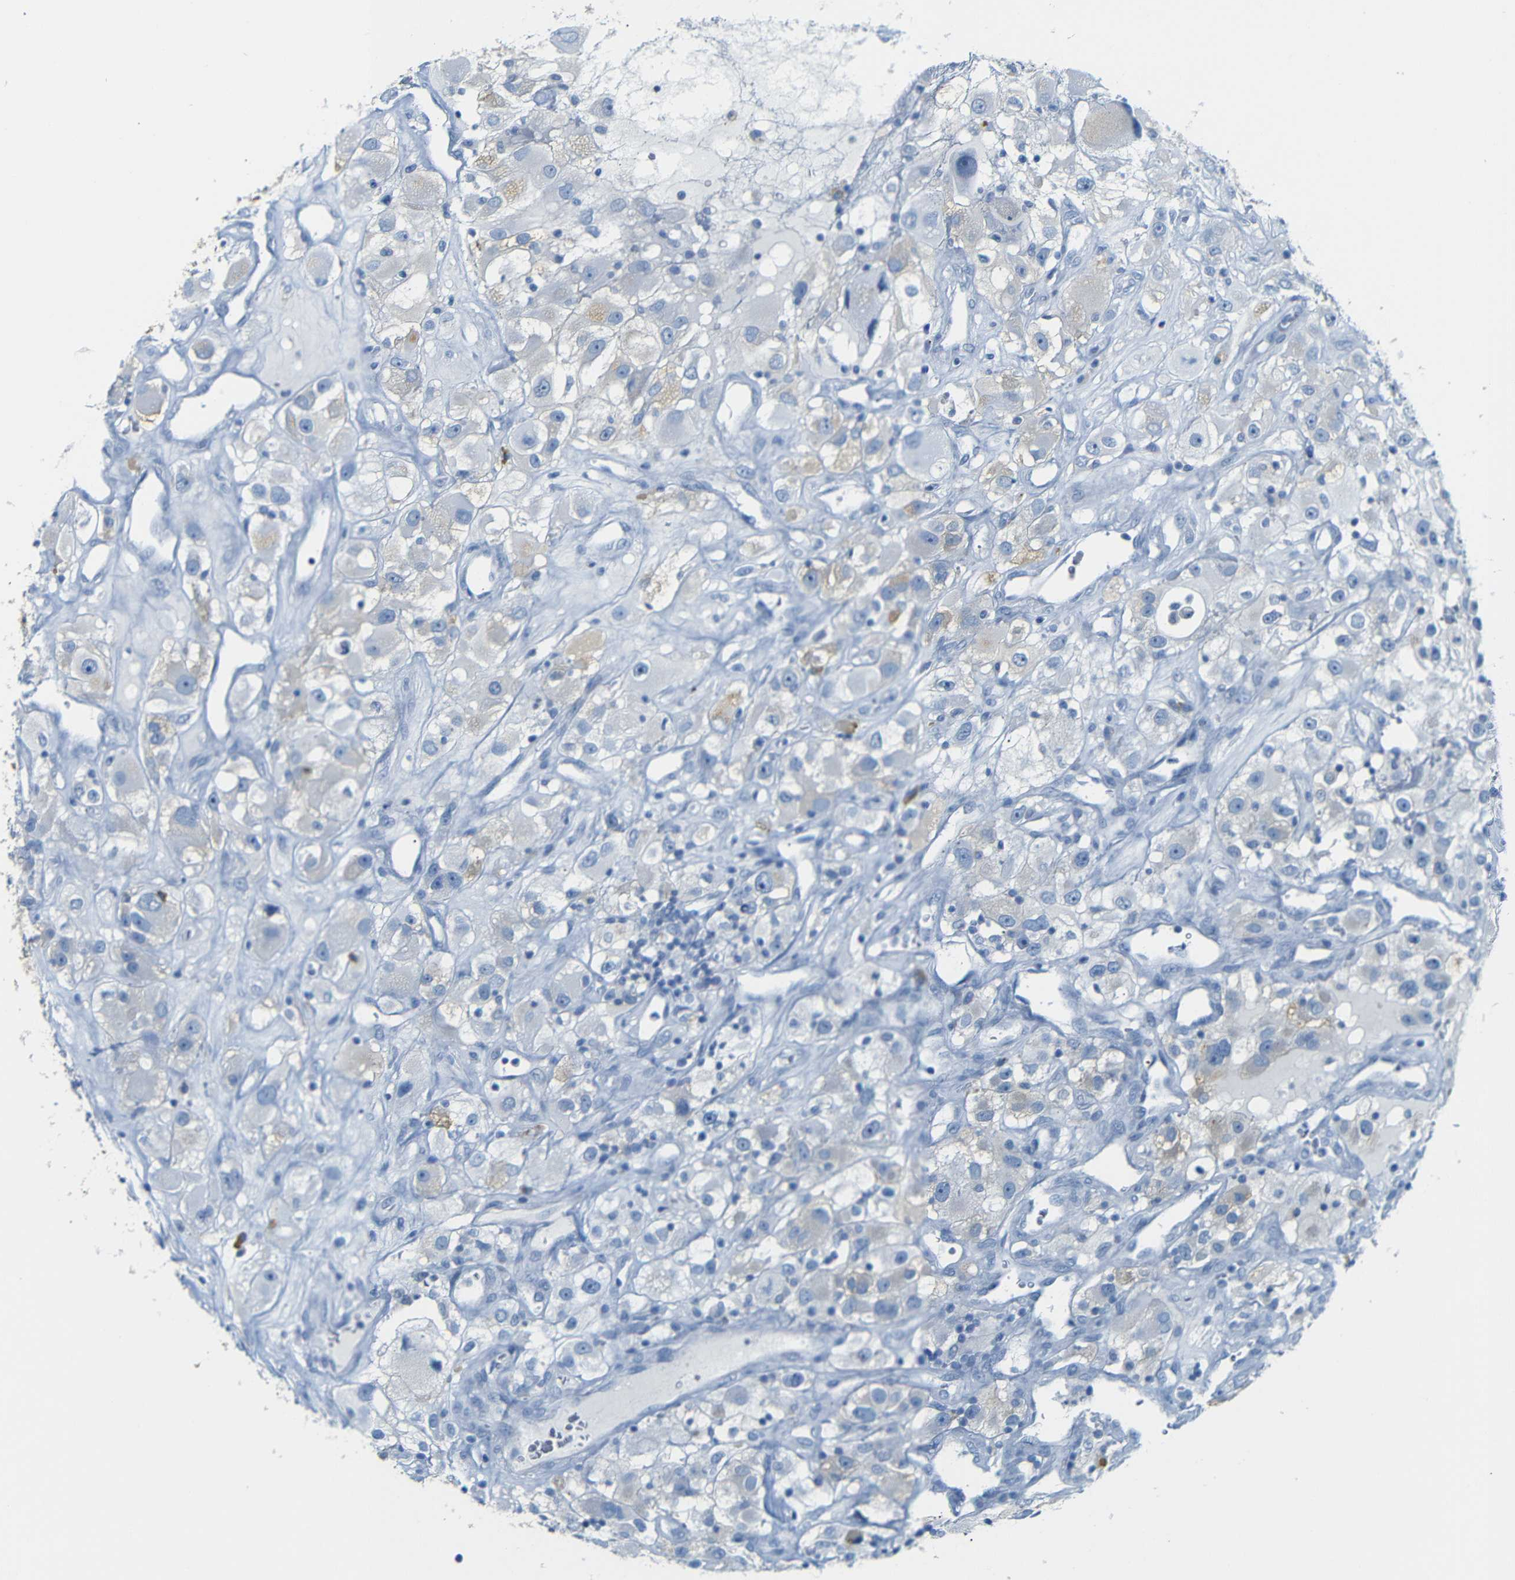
{"staining": {"intensity": "weak", "quantity": "<25%", "location": "cytoplasmic/membranous"}, "tissue": "renal cancer", "cell_type": "Tumor cells", "image_type": "cancer", "snomed": [{"axis": "morphology", "description": "Adenocarcinoma, NOS"}, {"axis": "topography", "description": "Kidney"}], "caption": "Micrograph shows no protein staining in tumor cells of renal adenocarcinoma tissue.", "gene": "FCRL1", "patient": {"sex": "female", "age": 52}}